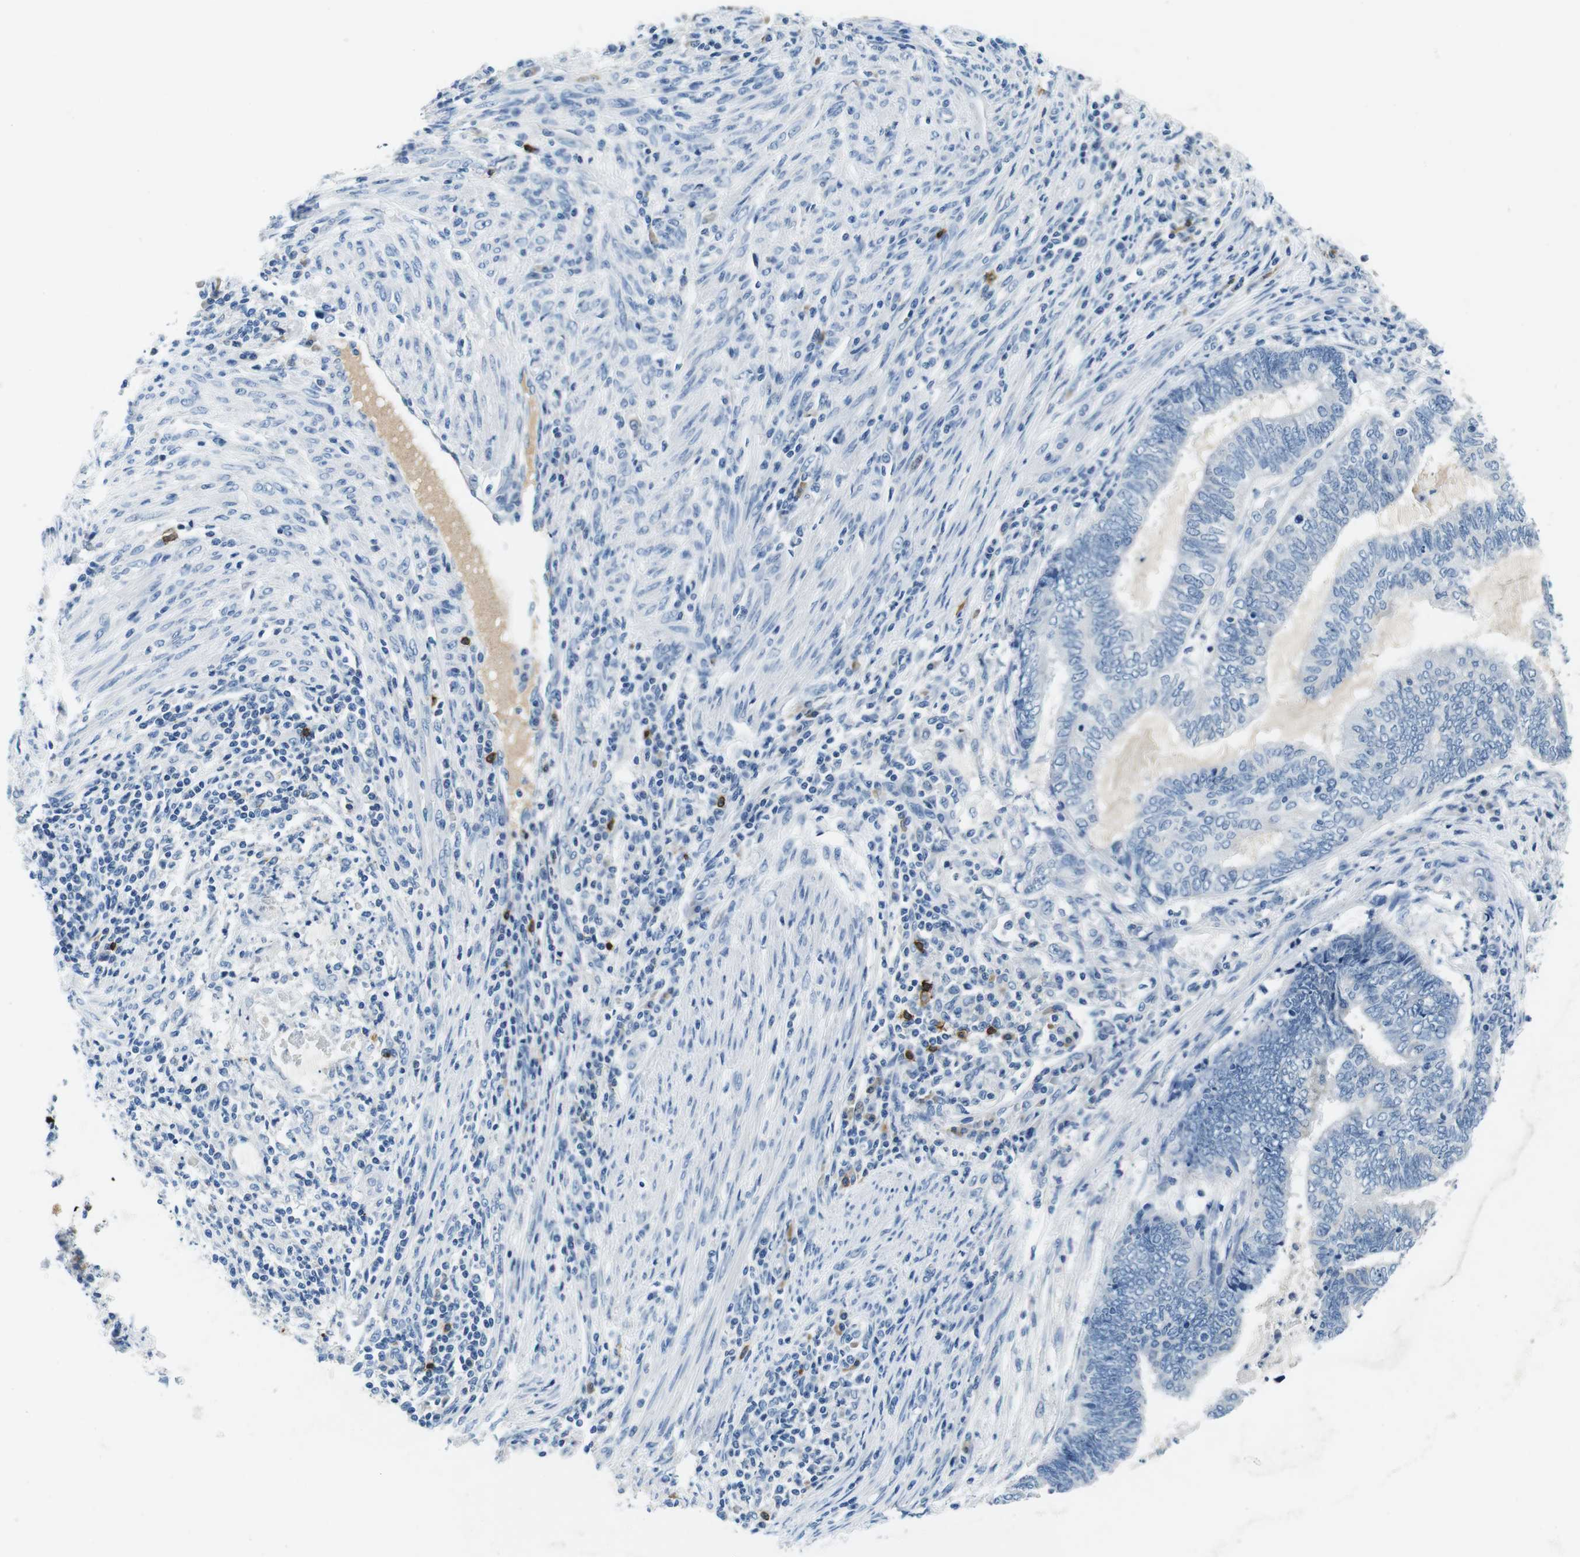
{"staining": {"intensity": "negative", "quantity": "none", "location": "none"}, "tissue": "endometrial cancer", "cell_type": "Tumor cells", "image_type": "cancer", "snomed": [{"axis": "morphology", "description": "Adenocarcinoma, NOS"}, {"axis": "topography", "description": "Uterus"}, {"axis": "topography", "description": "Endometrium"}], "caption": "DAB (3,3'-diaminobenzidine) immunohistochemical staining of endometrial cancer demonstrates no significant expression in tumor cells.", "gene": "IGHD", "patient": {"sex": "female", "age": 70}}